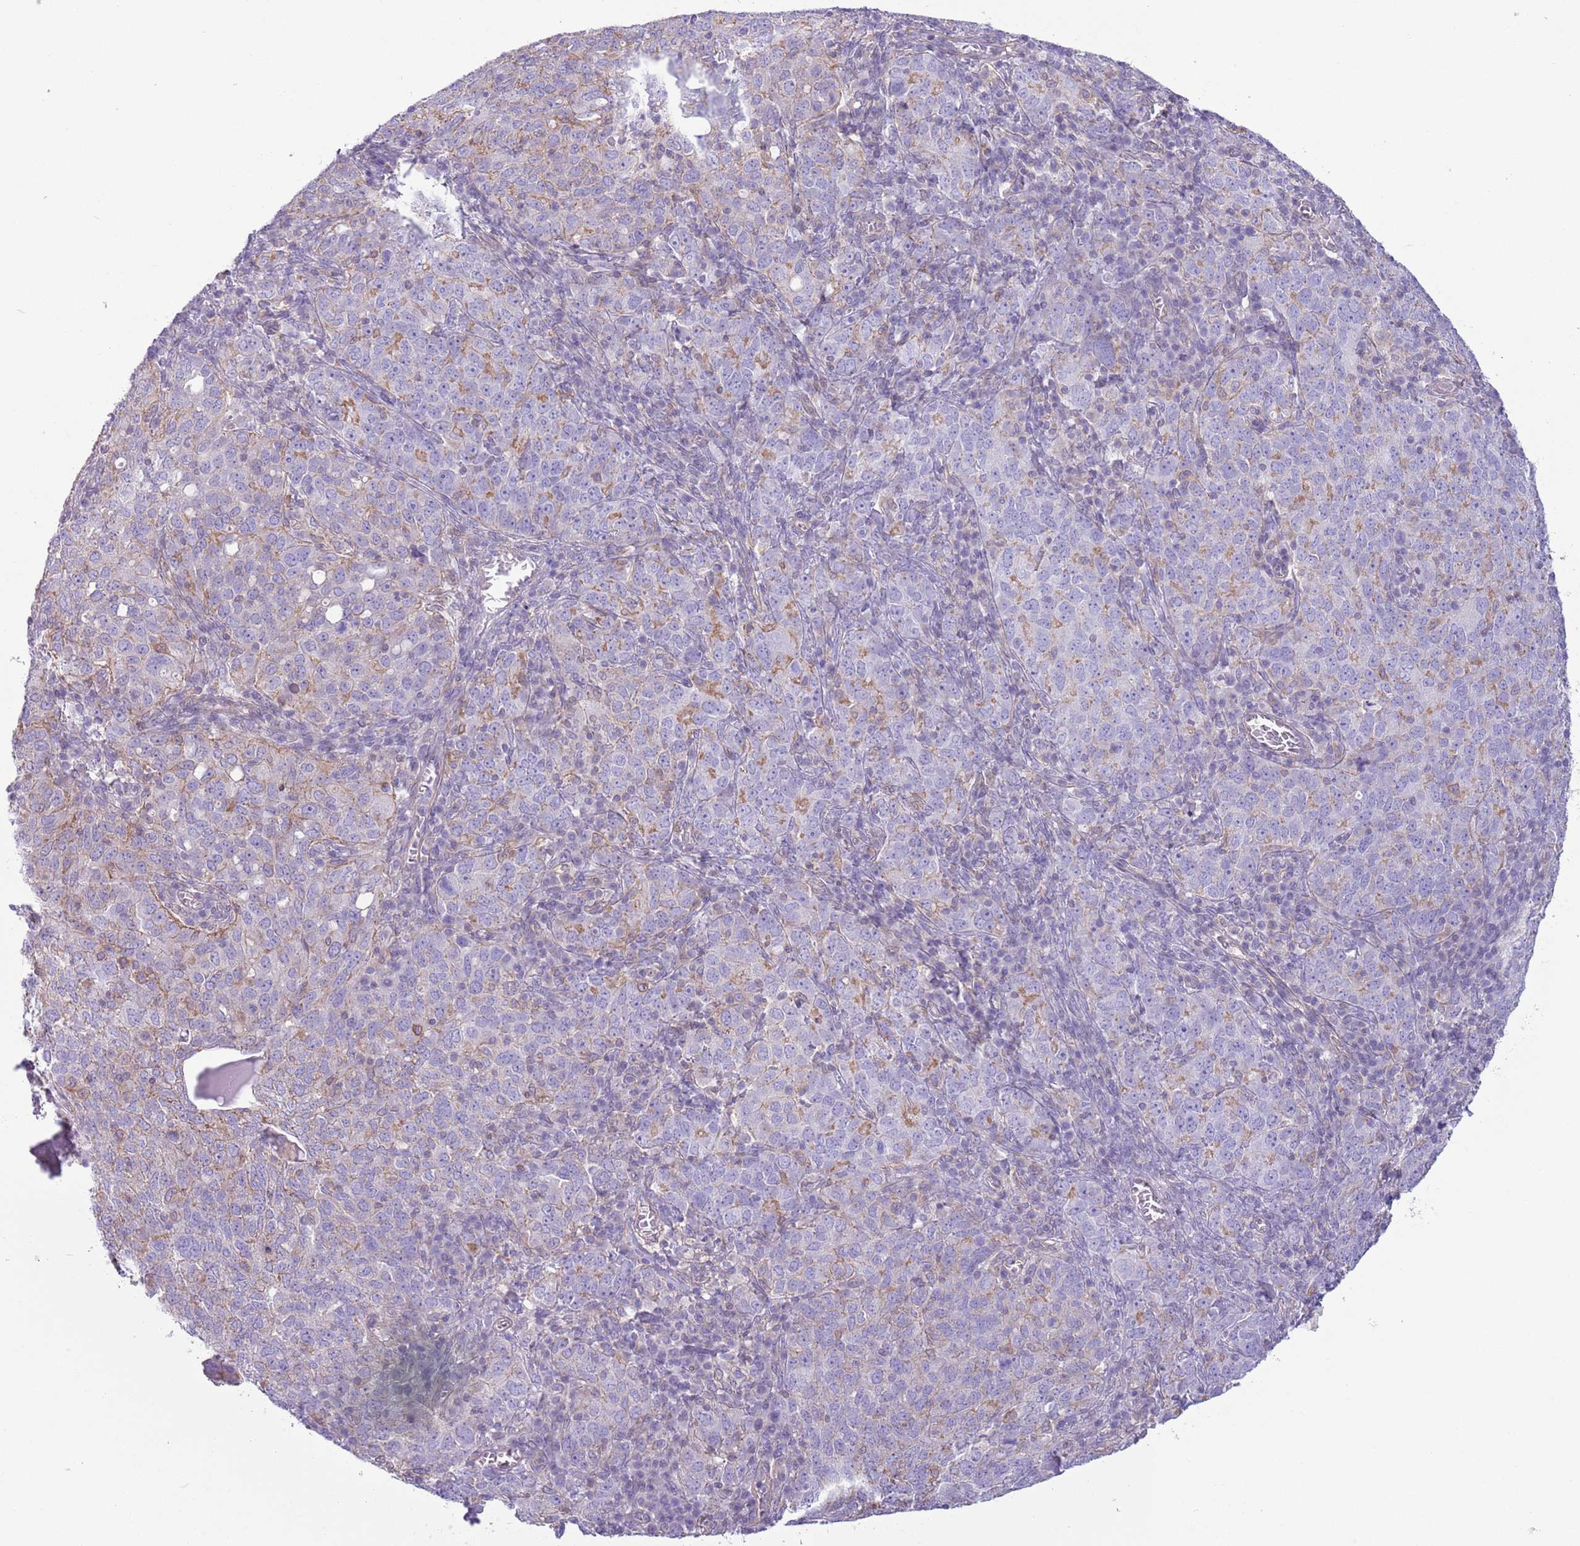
{"staining": {"intensity": "weak", "quantity": "<25%", "location": "cytoplasmic/membranous"}, "tissue": "ovarian cancer", "cell_type": "Tumor cells", "image_type": "cancer", "snomed": [{"axis": "morphology", "description": "Carcinoma, endometroid"}, {"axis": "topography", "description": "Ovary"}], "caption": "This histopathology image is of ovarian cancer stained with immunohistochemistry to label a protein in brown with the nuclei are counter-stained blue. There is no expression in tumor cells.", "gene": "RBP3", "patient": {"sex": "female", "age": 62}}